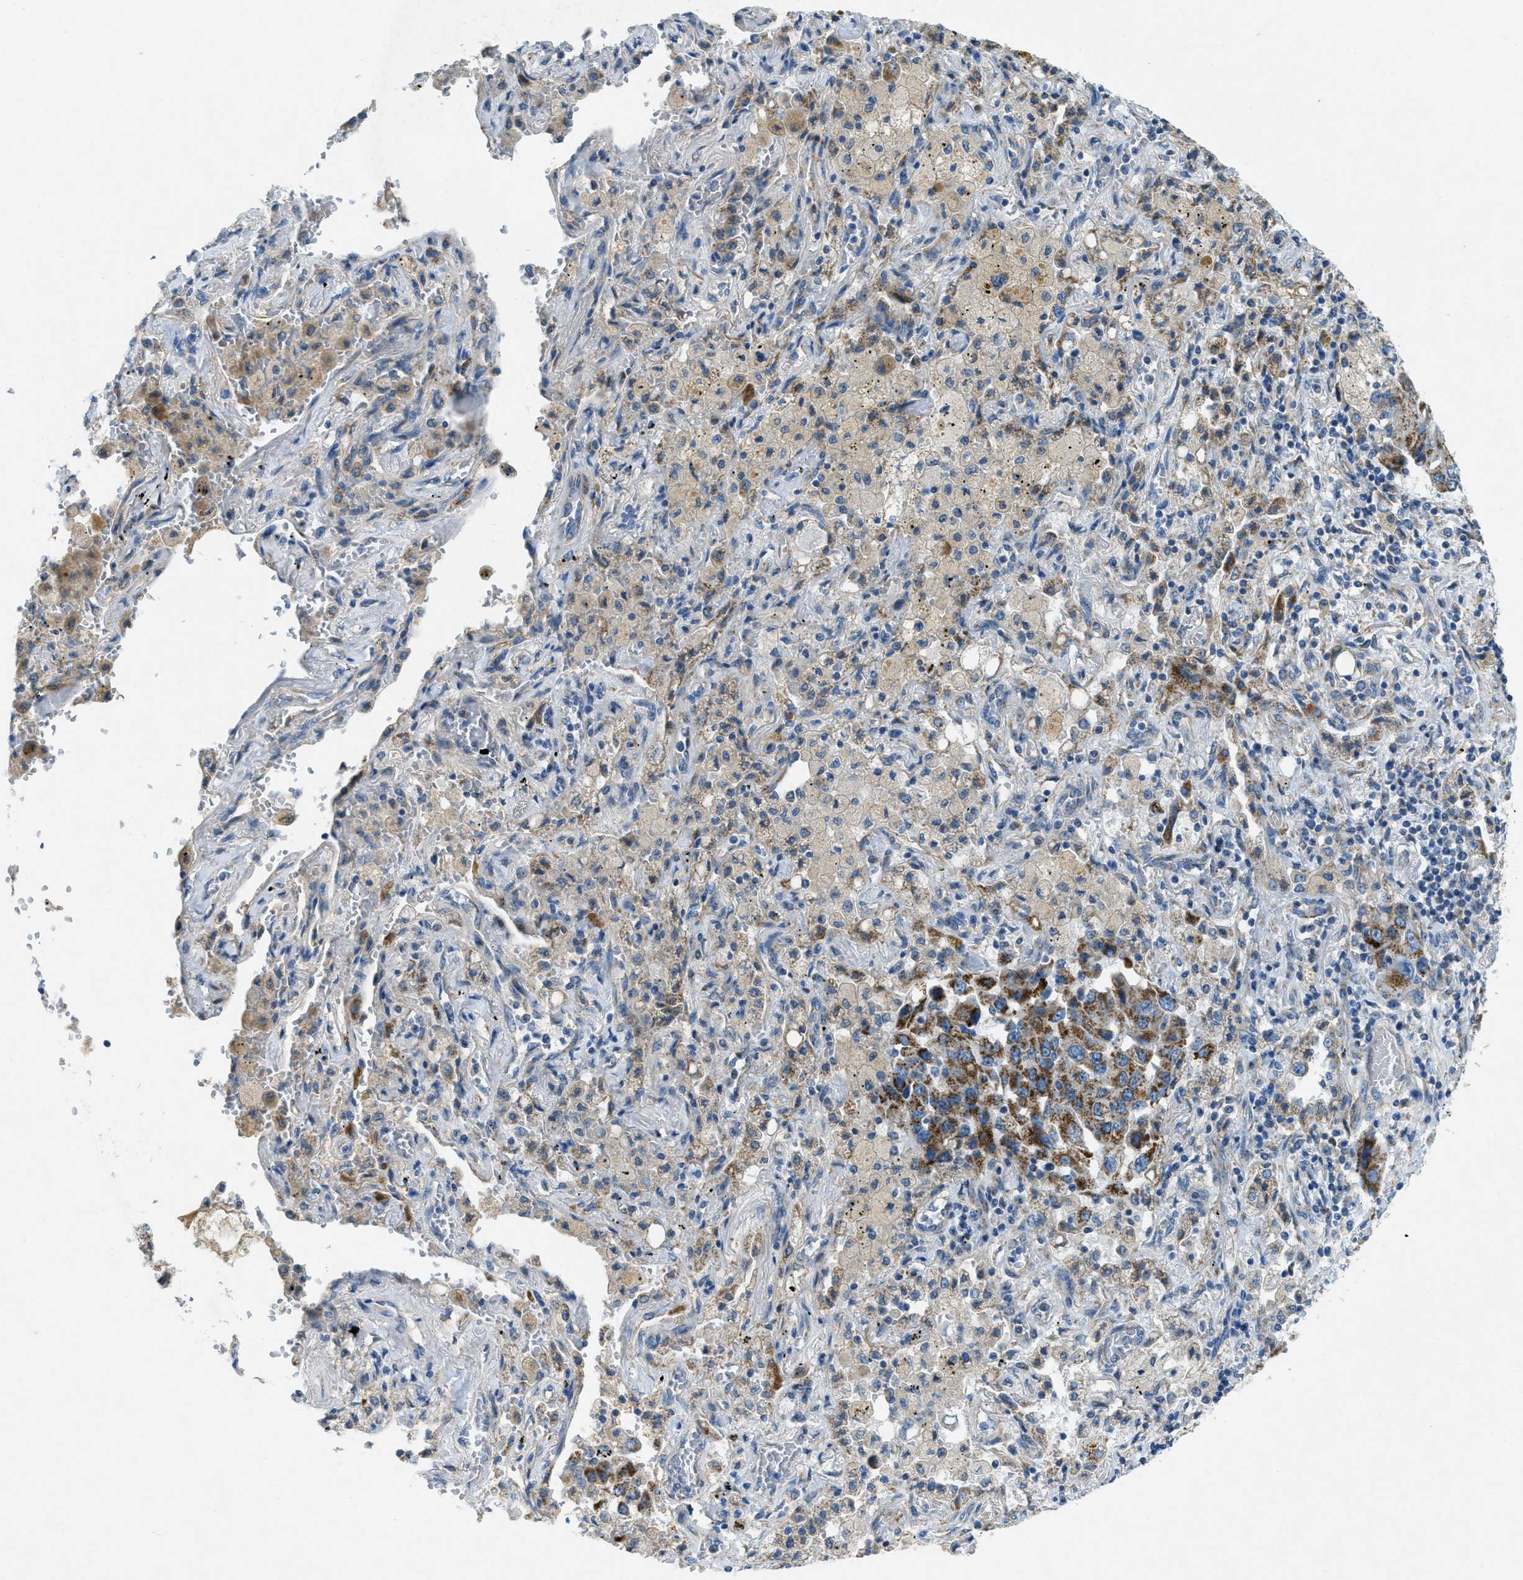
{"staining": {"intensity": "moderate", "quantity": ">75%", "location": "cytoplasmic/membranous"}, "tissue": "lung cancer", "cell_type": "Tumor cells", "image_type": "cancer", "snomed": [{"axis": "morphology", "description": "Adenocarcinoma, NOS"}, {"axis": "topography", "description": "Lung"}], "caption": "Immunohistochemical staining of human lung cancer demonstrates medium levels of moderate cytoplasmic/membranous protein positivity in approximately >75% of tumor cells. Immunohistochemistry stains the protein in brown and the nuclei are stained blue.", "gene": "CYGB", "patient": {"sex": "female", "age": 65}}